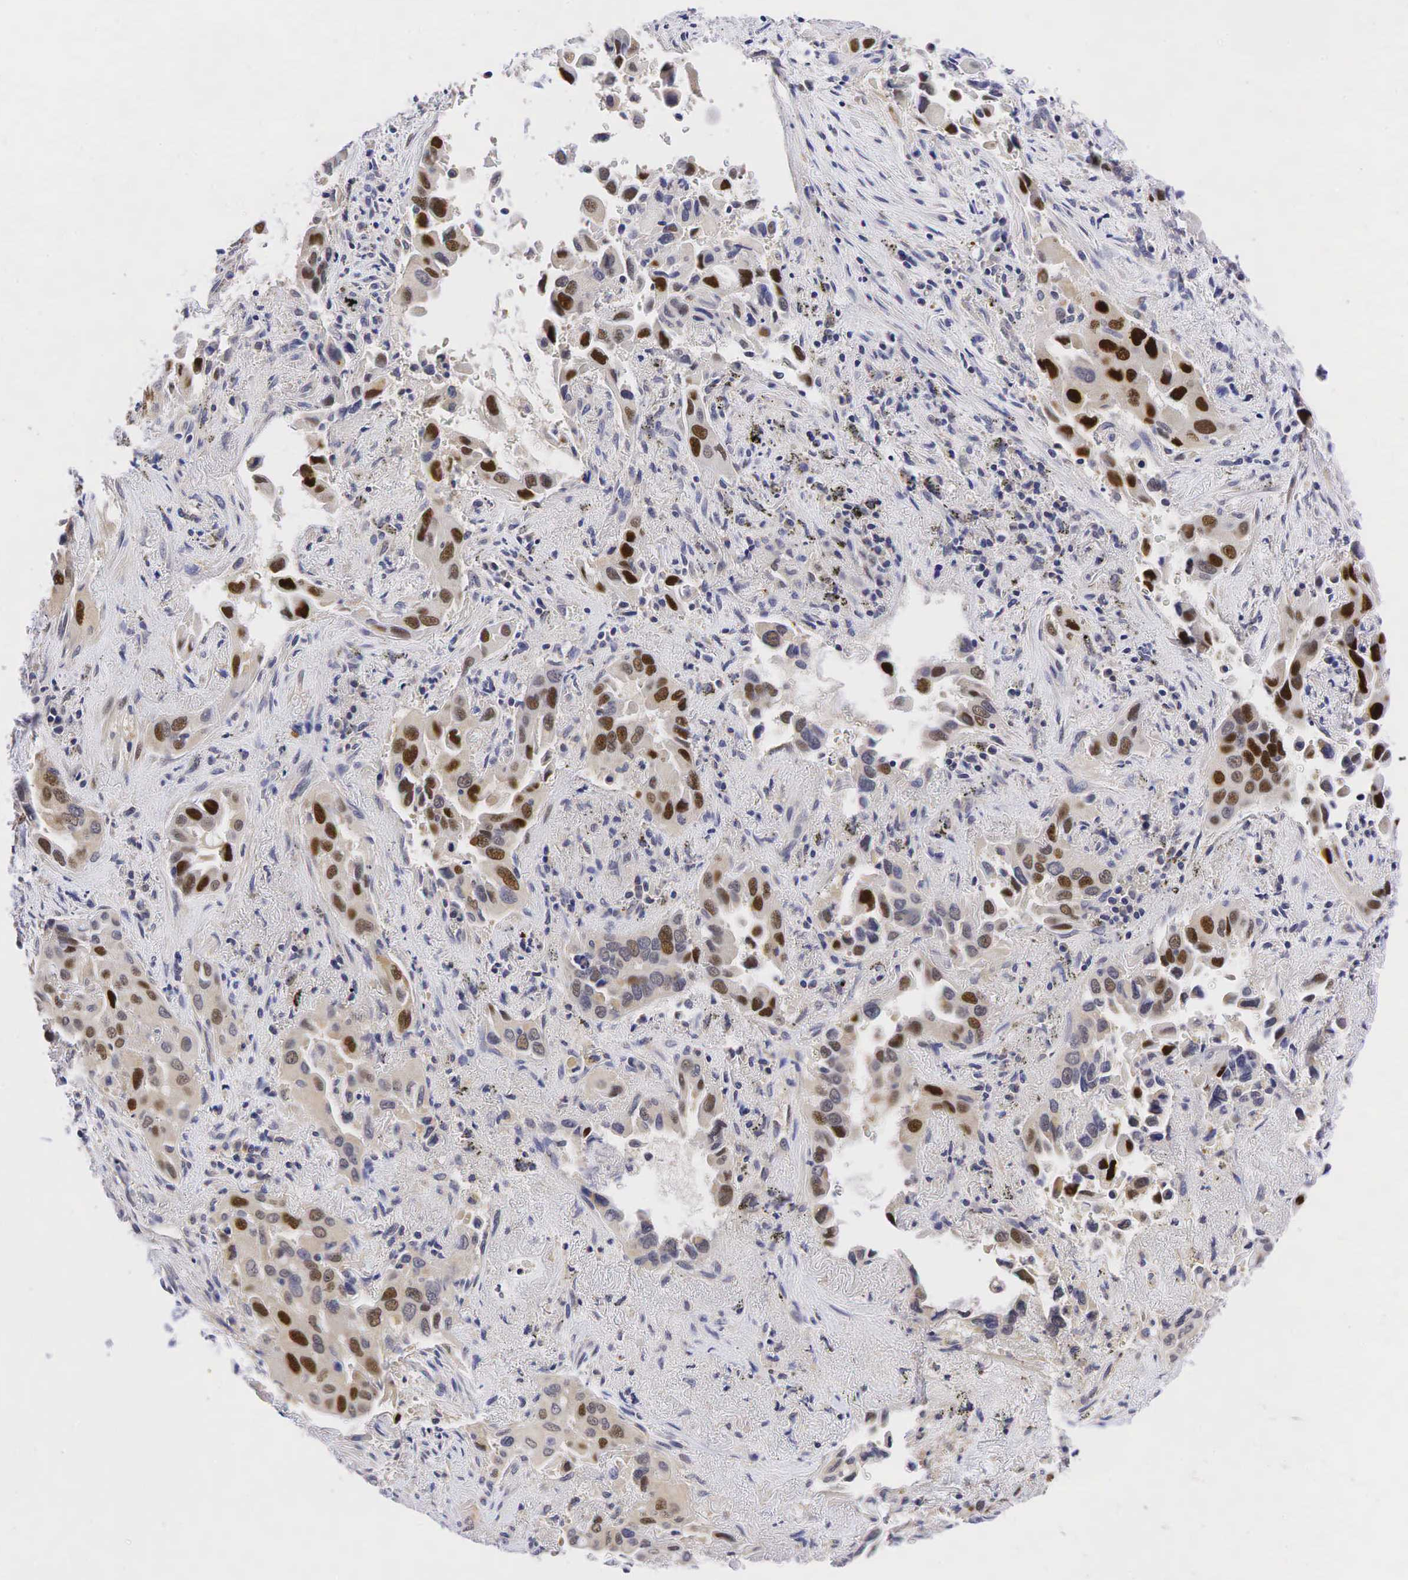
{"staining": {"intensity": "strong", "quantity": ">75%", "location": "nuclear"}, "tissue": "lung cancer", "cell_type": "Tumor cells", "image_type": "cancer", "snomed": [{"axis": "morphology", "description": "Adenocarcinoma, NOS"}, {"axis": "topography", "description": "Lung"}], "caption": "Lung adenocarcinoma was stained to show a protein in brown. There is high levels of strong nuclear positivity in about >75% of tumor cells.", "gene": "CCND1", "patient": {"sex": "male", "age": 68}}